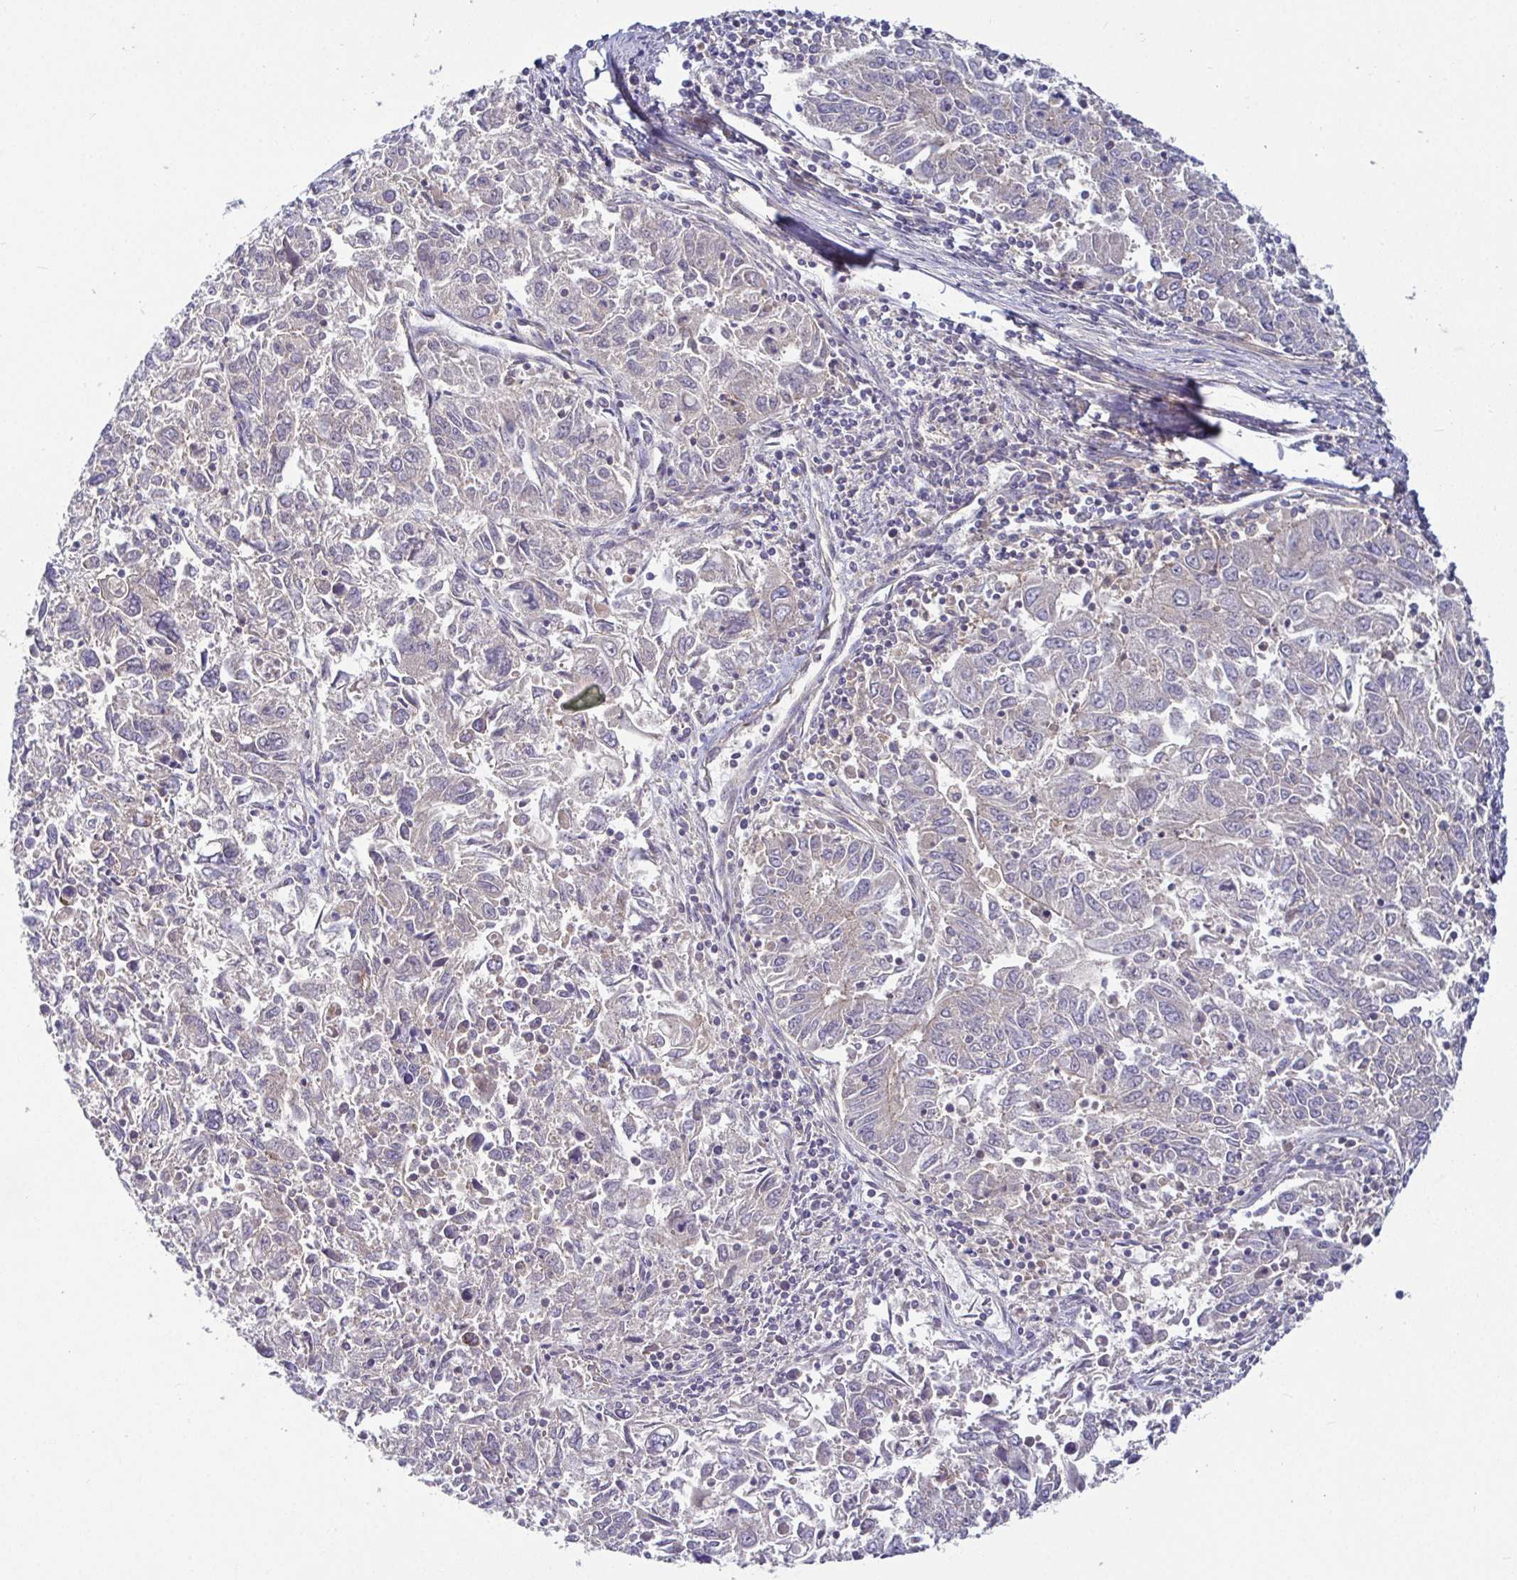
{"staining": {"intensity": "negative", "quantity": "none", "location": "none"}, "tissue": "endometrial cancer", "cell_type": "Tumor cells", "image_type": "cancer", "snomed": [{"axis": "morphology", "description": "Adenocarcinoma, NOS"}, {"axis": "topography", "description": "Endometrium"}], "caption": "This is an immunohistochemistry (IHC) photomicrograph of human endometrial adenocarcinoma. There is no staining in tumor cells.", "gene": "SNX8", "patient": {"sex": "female", "age": 42}}